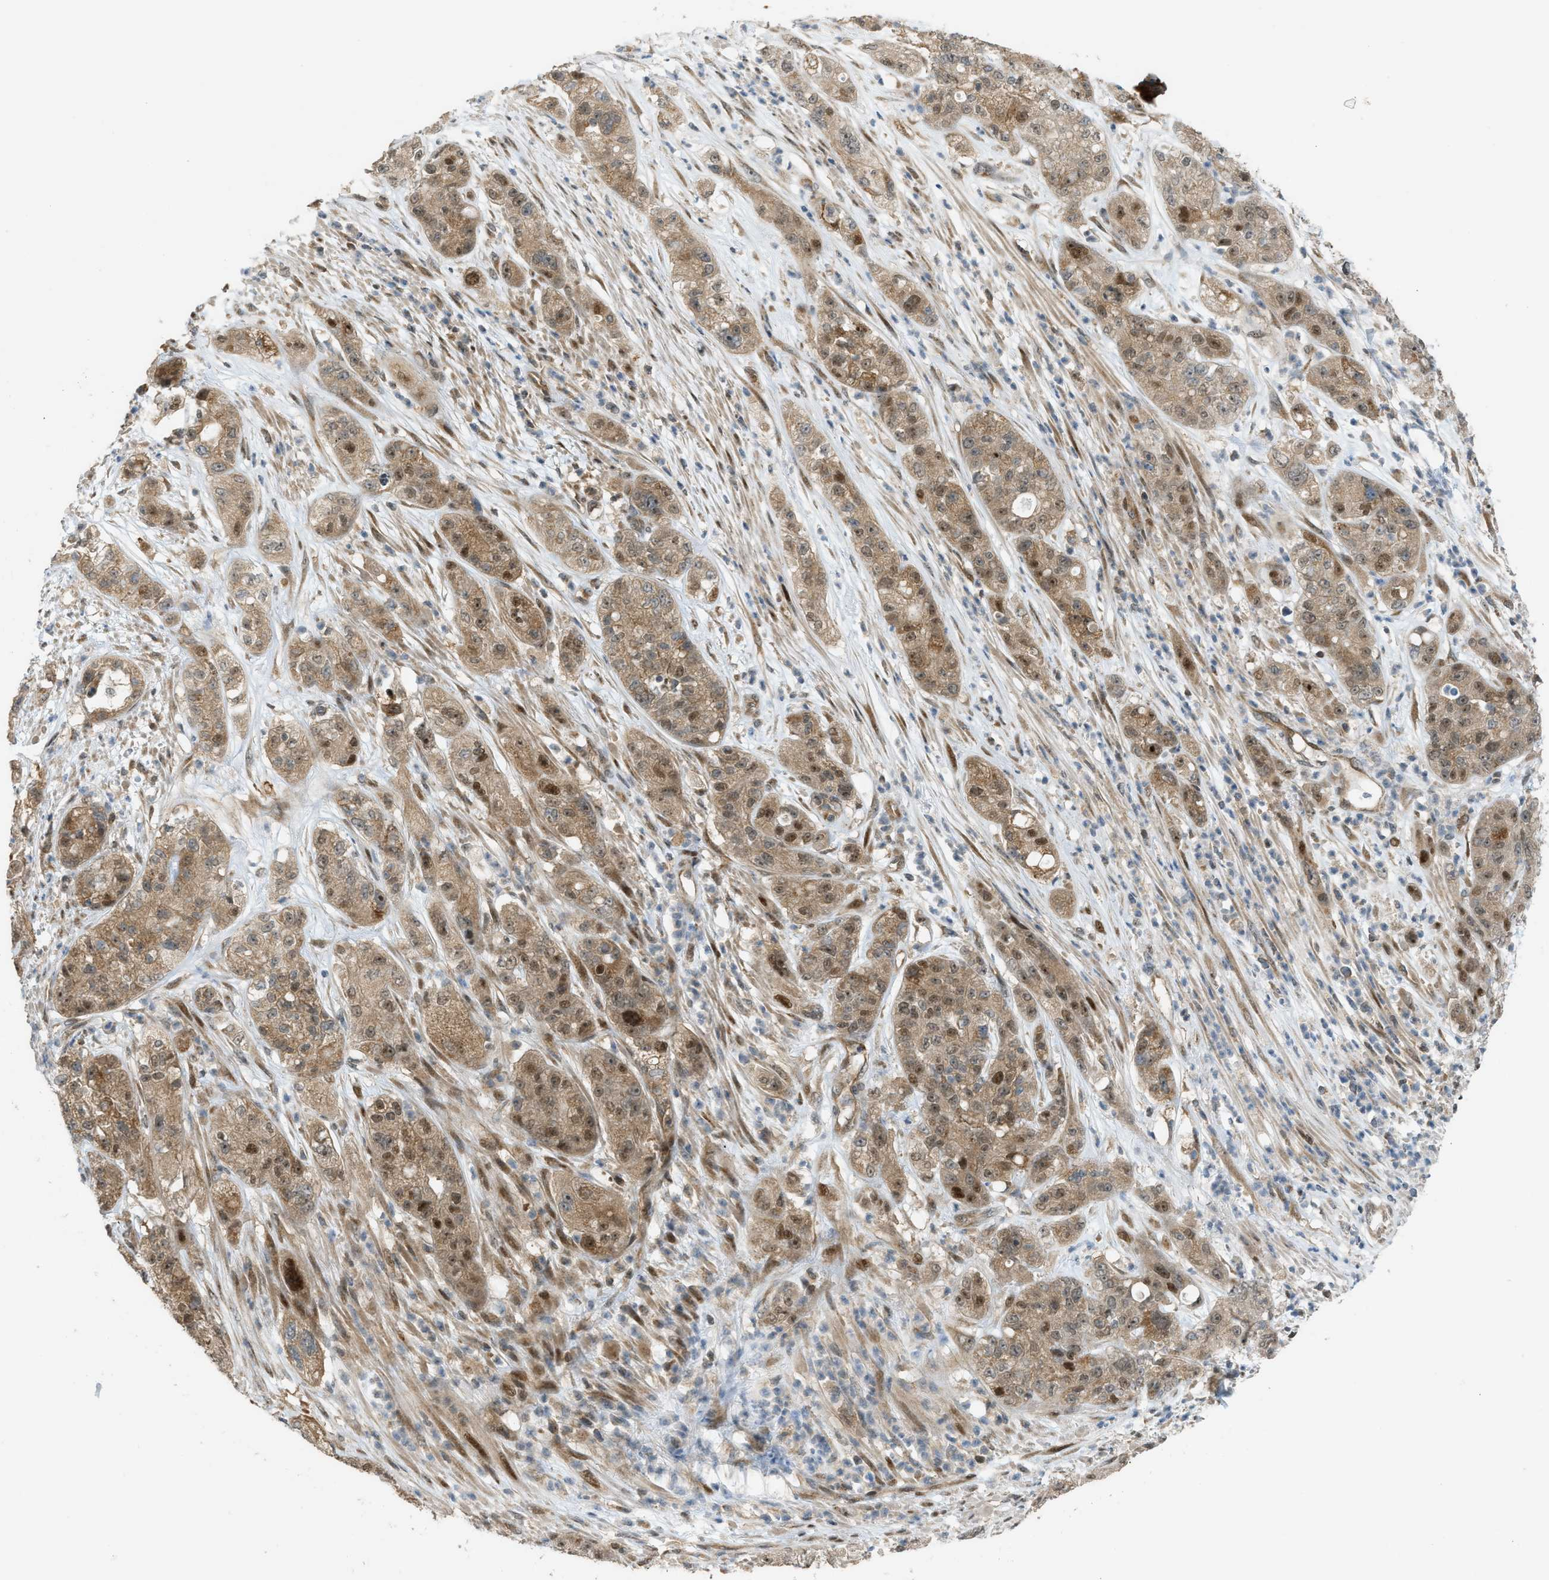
{"staining": {"intensity": "moderate", "quantity": ">75%", "location": "cytoplasmic/membranous,nuclear"}, "tissue": "pancreatic cancer", "cell_type": "Tumor cells", "image_type": "cancer", "snomed": [{"axis": "morphology", "description": "Adenocarcinoma, NOS"}, {"axis": "topography", "description": "Pancreas"}], "caption": "High-power microscopy captured an immunohistochemistry (IHC) micrograph of pancreatic cancer, revealing moderate cytoplasmic/membranous and nuclear staining in about >75% of tumor cells. Immunohistochemistry stains the protein of interest in brown and the nuclei are stained blue.", "gene": "CCDC186", "patient": {"sex": "female", "age": 78}}